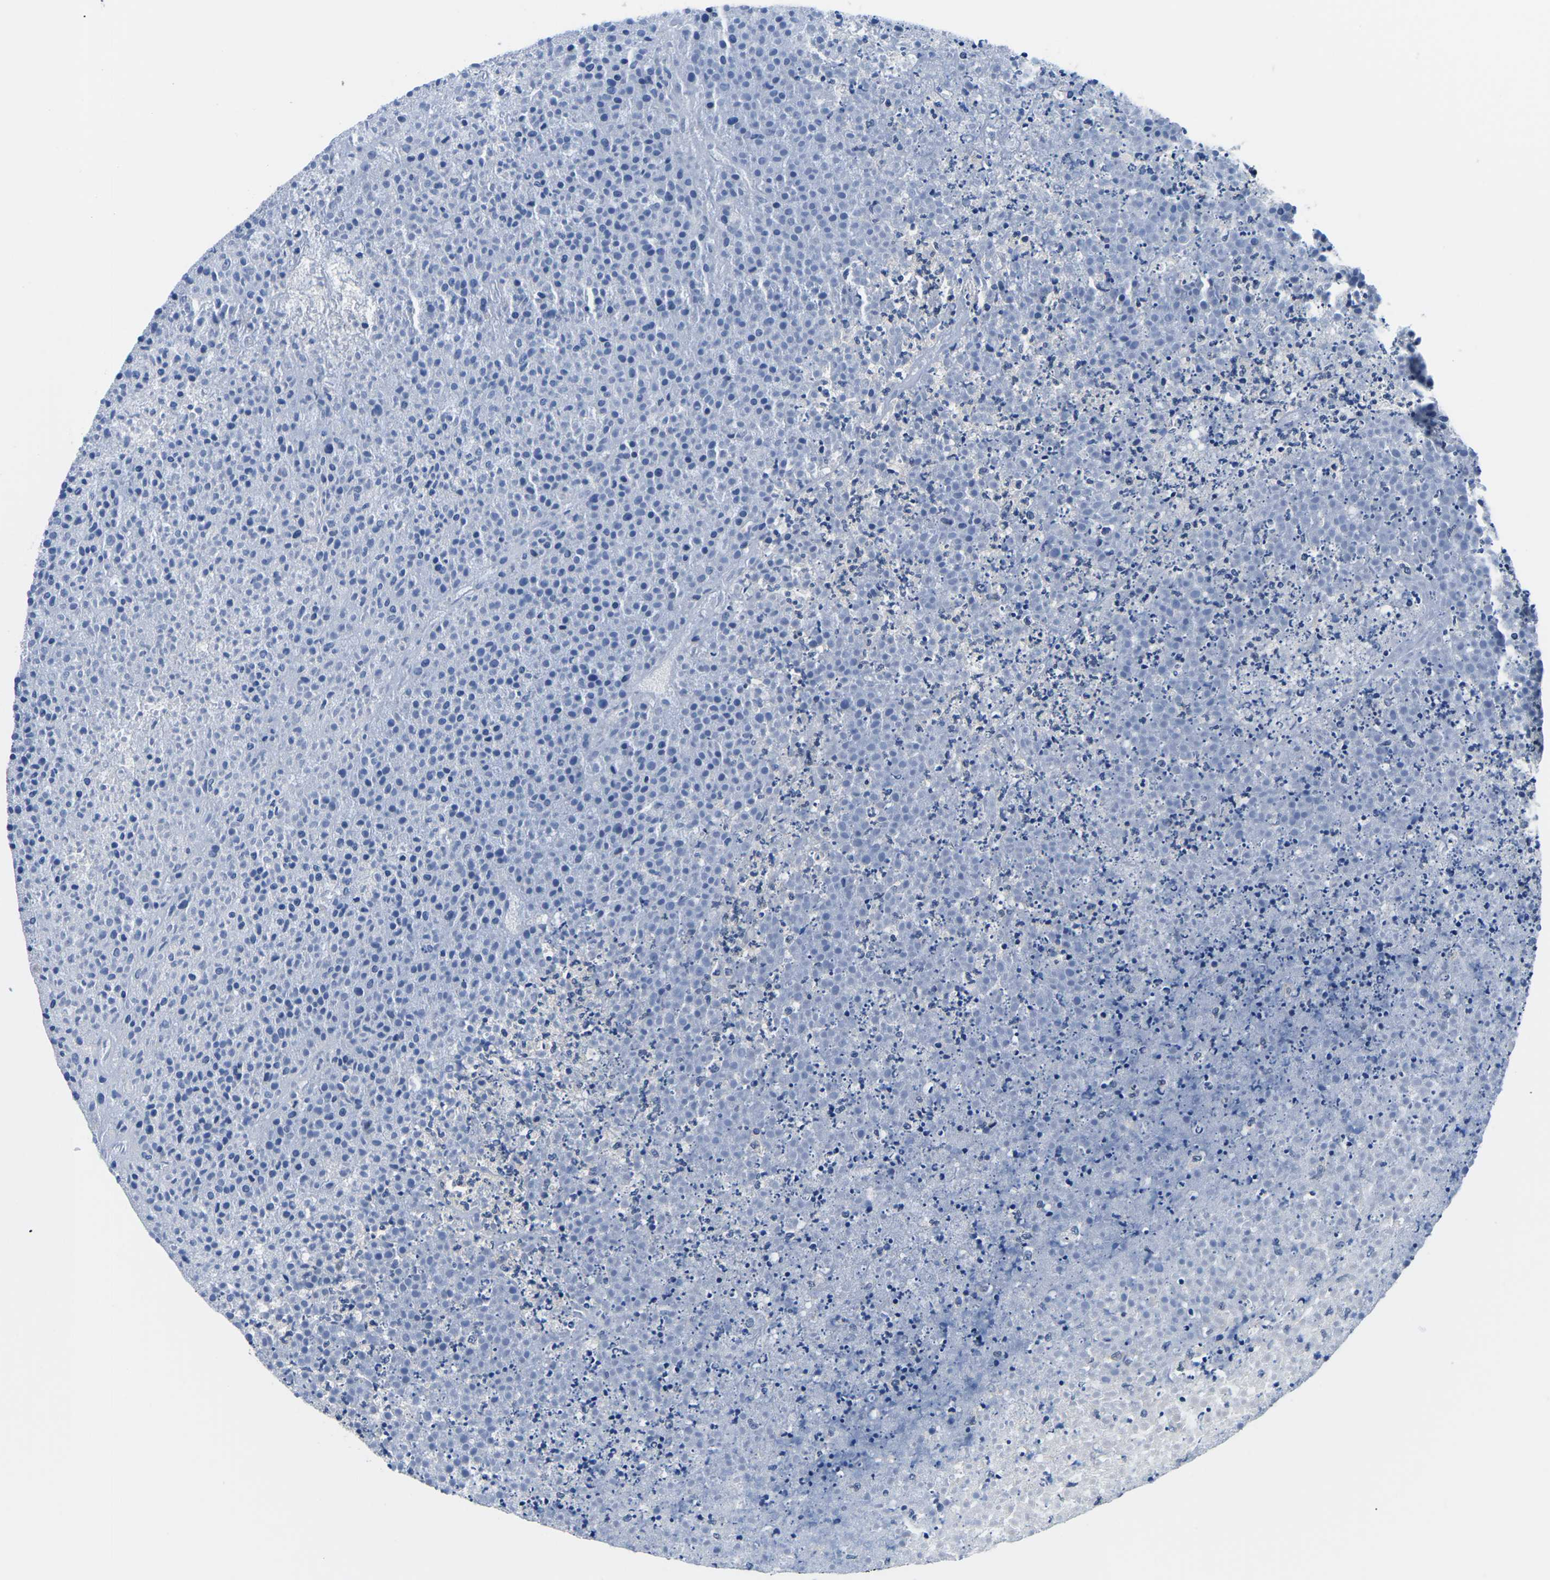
{"staining": {"intensity": "negative", "quantity": "none", "location": "none"}, "tissue": "testis cancer", "cell_type": "Tumor cells", "image_type": "cancer", "snomed": [{"axis": "morphology", "description": "Seminoma, NOS"}, {"axis": "topography", "description": "Testis"}], "caption": "Immunohistochemical staining of human testis cancer (seminoma) shows no significant expression in tumor cells. (DAB (3,3'-diaminobenzidine) immunohistochemistry with hematoxylin counter stain).", "gene": "GSK3B", "patient": {"sex": "male", "age": 59}}